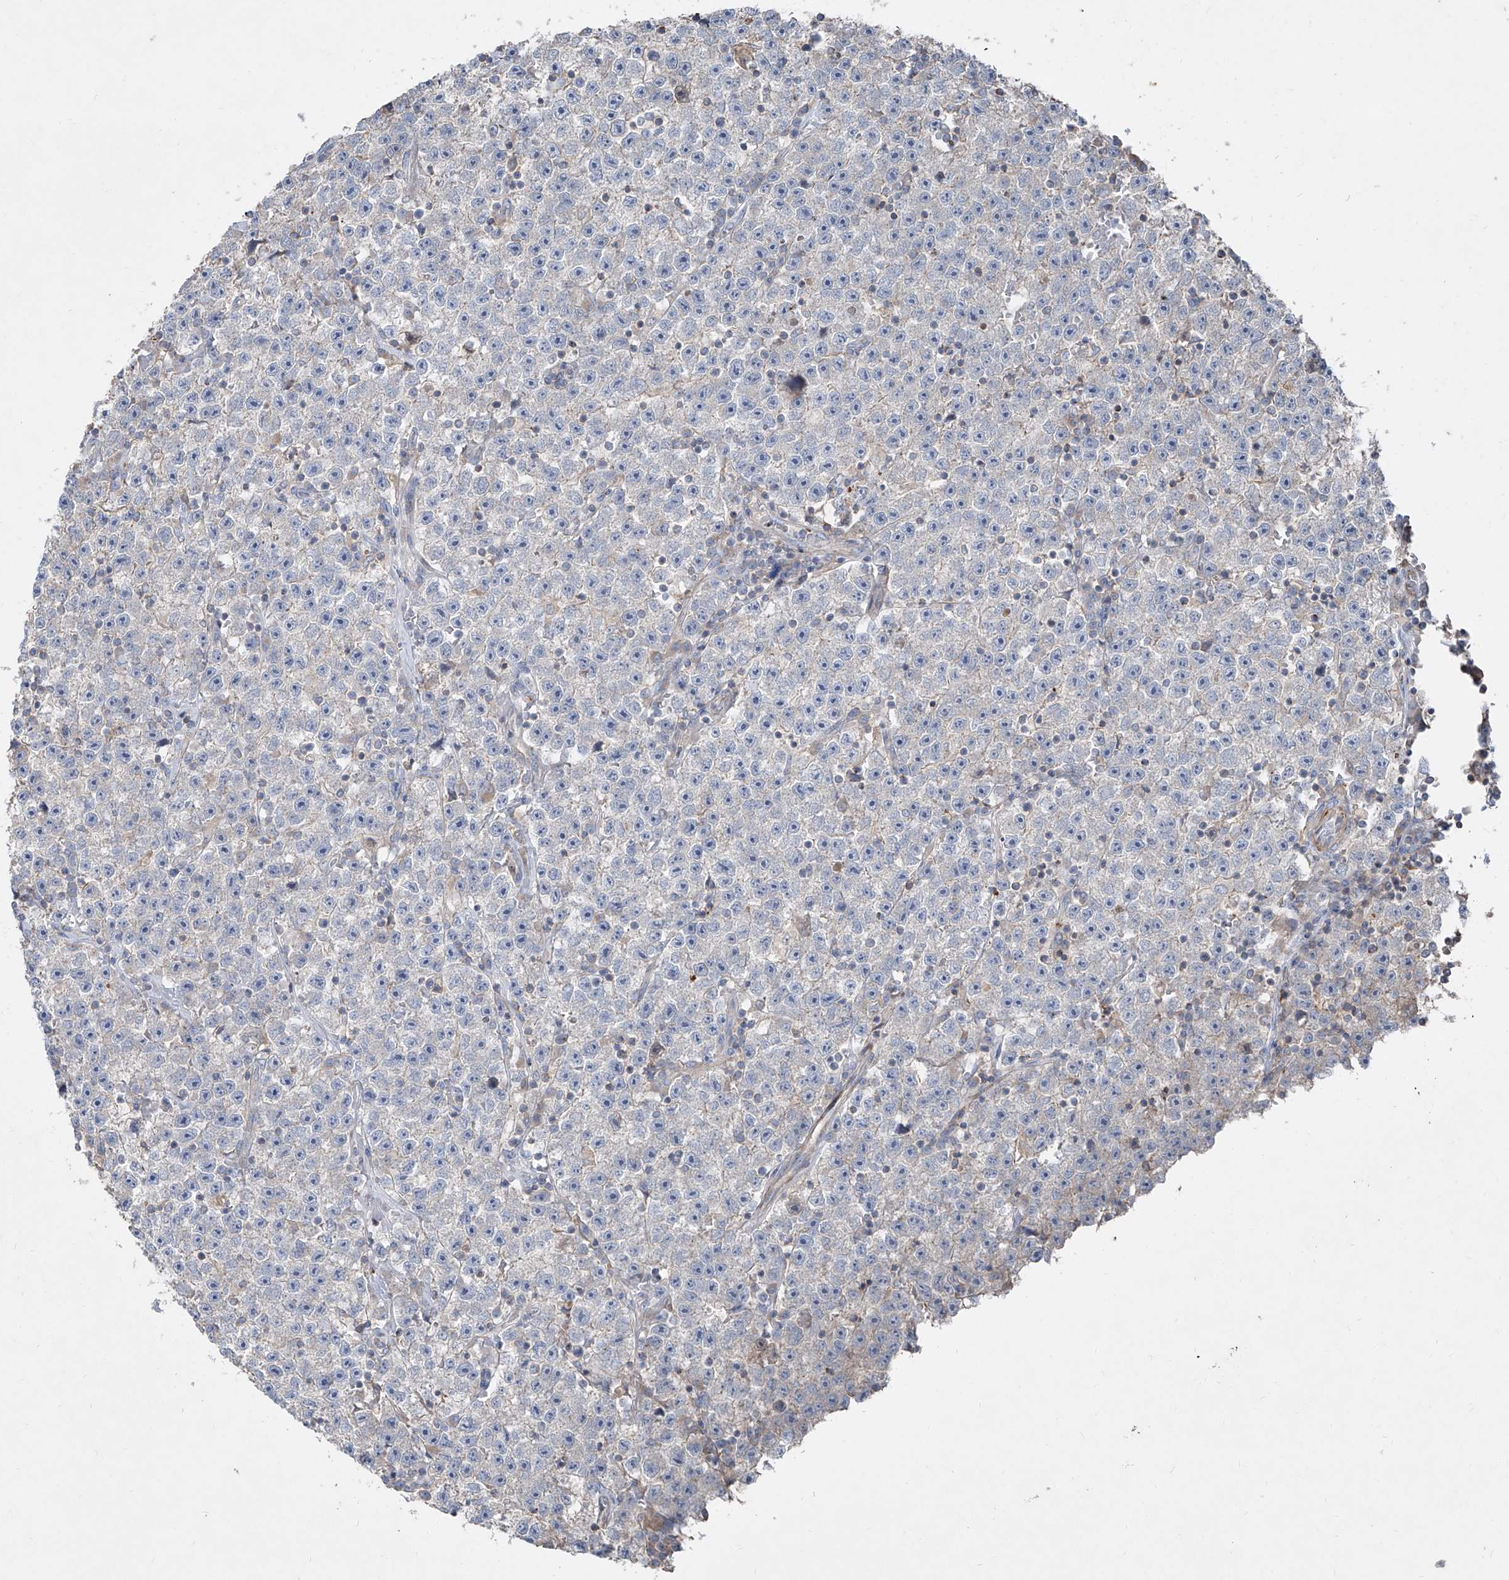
{"staining": {"intensity": "negative", "quantity": "none", "location": "none"}, "tissue": "testis cancer", "cell_type": "Tumor cells", "image_type": "cancer", "snomed": [{"axis": "morphology", "description": "Seminoma, NOS"}, {"axis": "topography", "description": "Testis"}], "caption": "Immunohistochemistry of testis seminoma demonstrates no positivity in tumor cells. Nuclei are stained in blue.", "gene": "UFD1", "patient": {"sex": "male", "age": 22}}